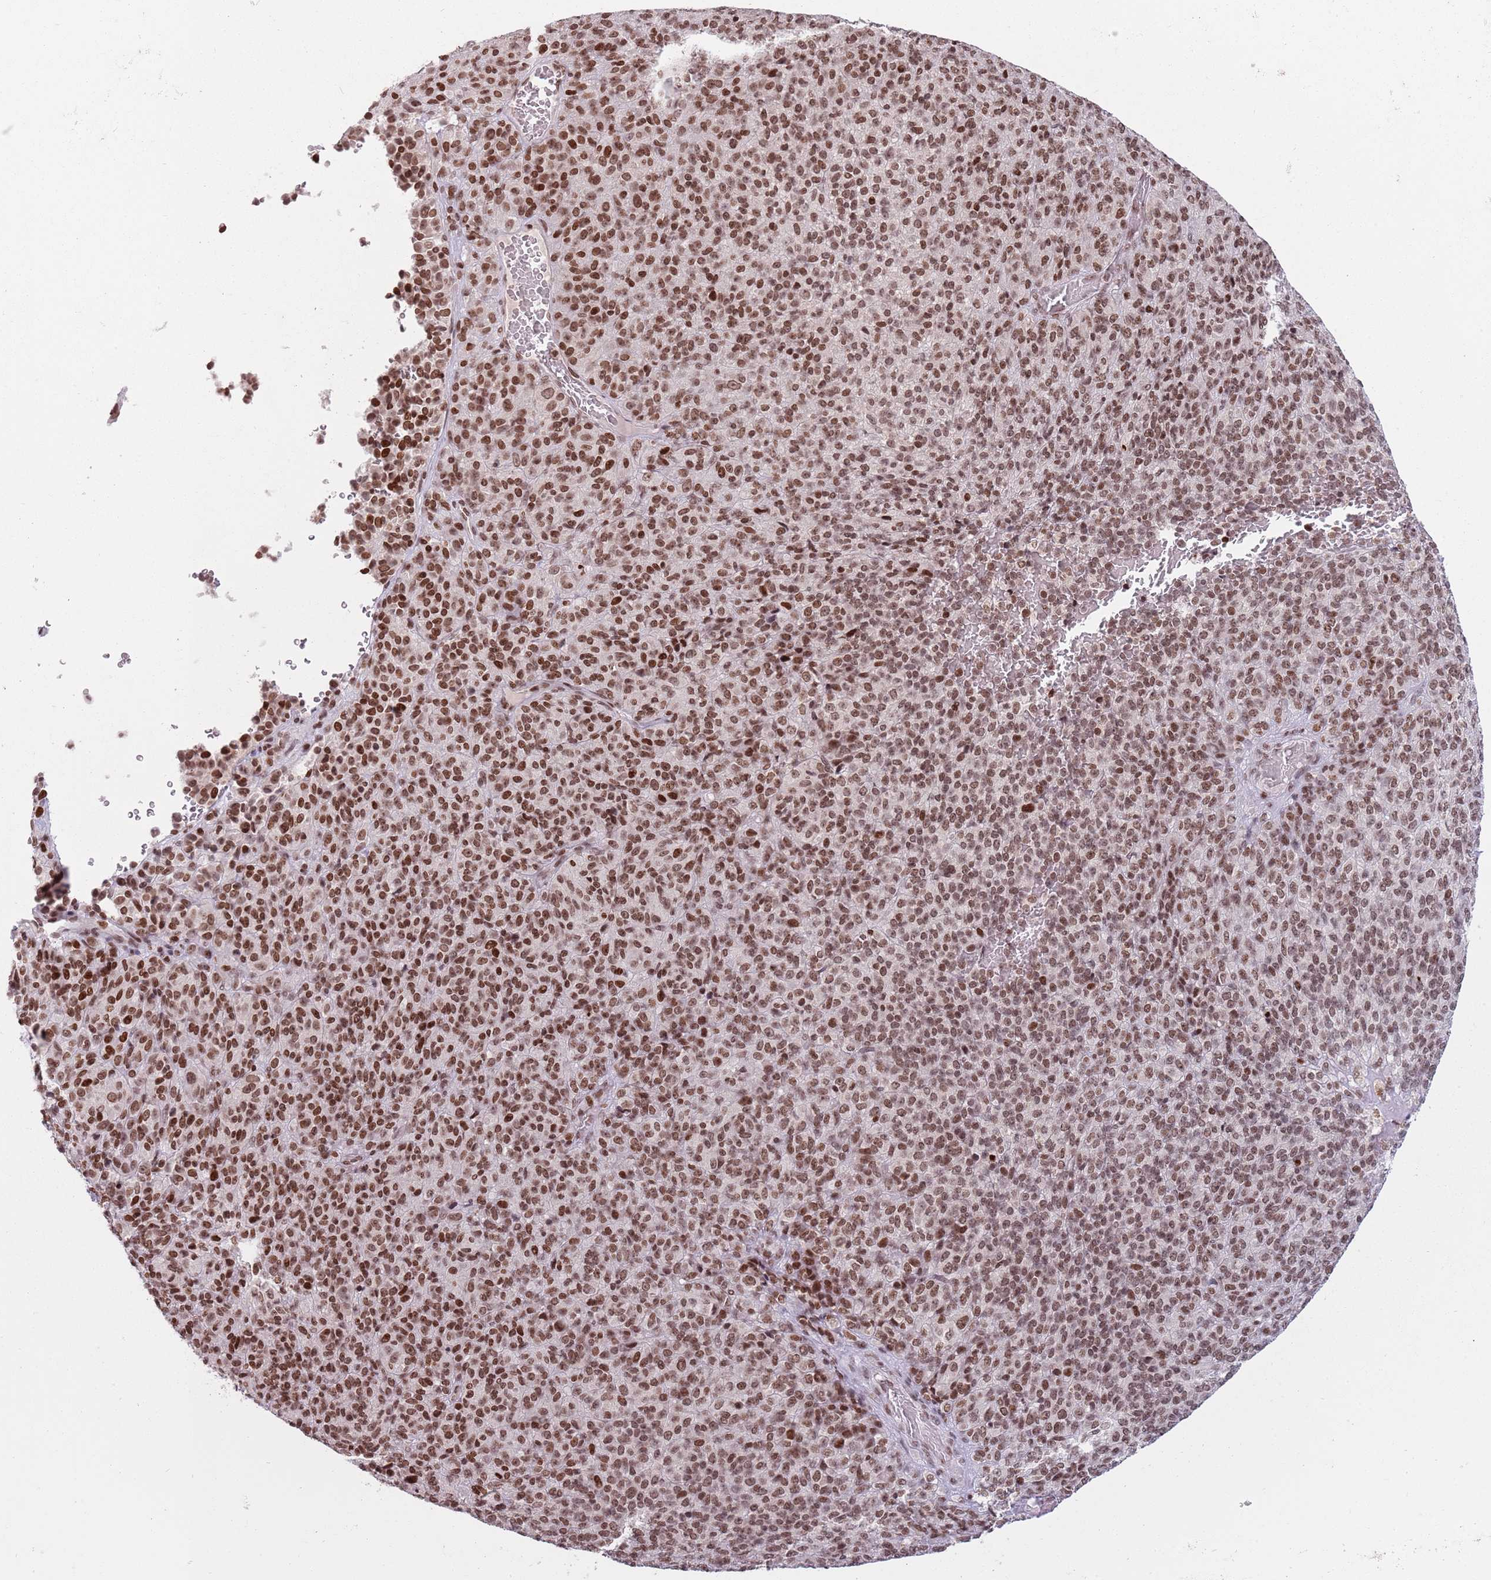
{"staining": {"intensity": "strong", "quantity": ">75%", "location": "nuclear"}, "tissue": "melanoma", "cell_type": "Tumor cells", "image_type": "cancer", "snomed": [{"axis": "morphology", "description": "Malignant melanoma, Metastatic site"}, {"axis": "topography", "description": "Brain"}], "caption": "Immunohistochemistry of malignant melanoma (metastatic site) shows high levels of strong nuclear expression in about >75% of tumor cells.", "gene": "SH3RF3", "patient": {"sex": "female", "age": 56}}